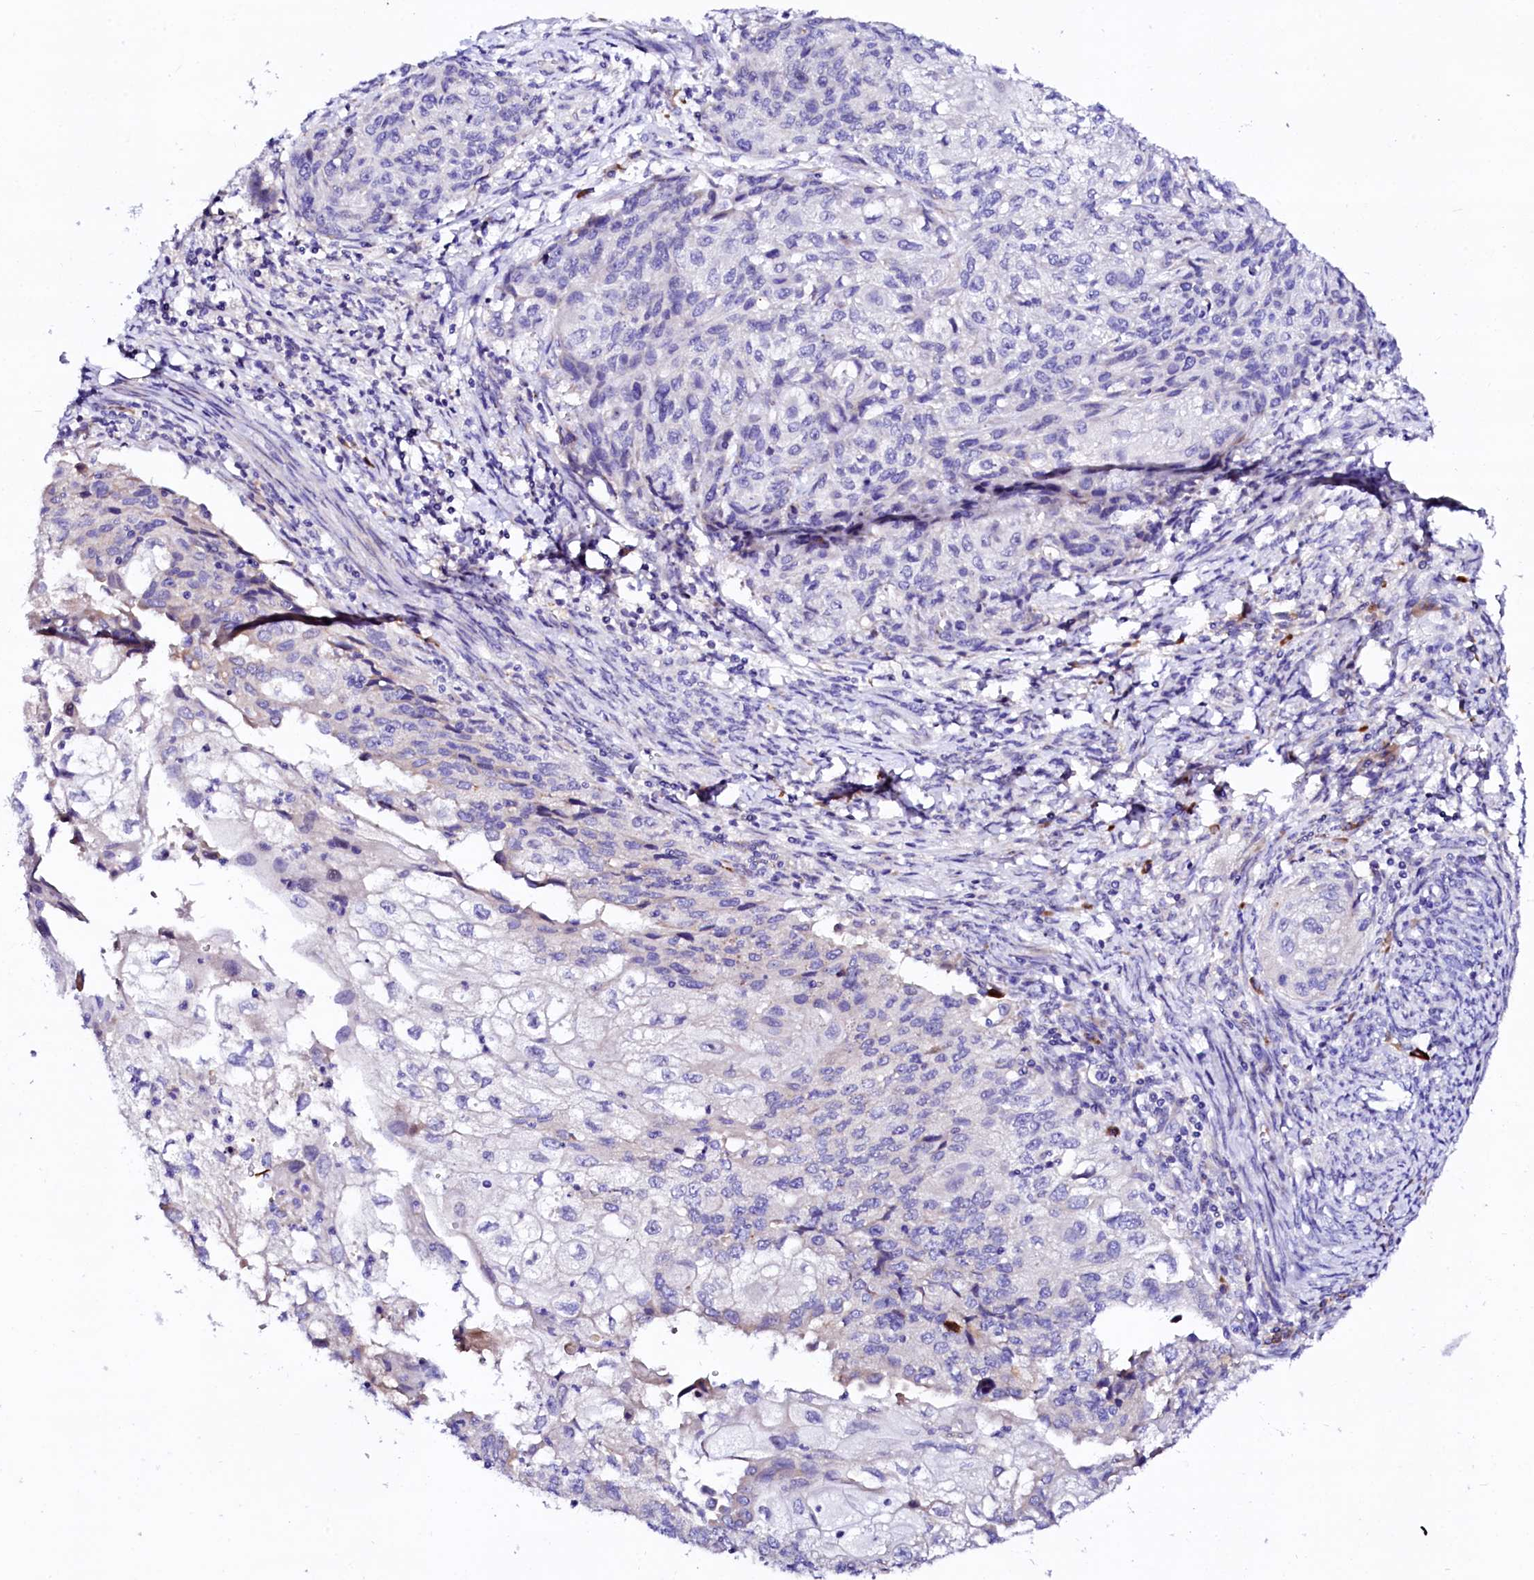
{"staining": {"intensity": "negative", "quantity": "none", "location": "none"}, "tissue": "cervical cancer", "cell_type": "Tumor cells", "image_type": "cancer", "snomed": [{"axis": "morphology", "description": "Squamous cell carcinoma, NOS"}, {"axis": "topography", "description": "Cervix"}], "caption": "This is an immunohistochemistry micrograph of cervical cancer. There is no positivity in tumor cells.", "gene": "BTBD16", "patient": {"sex": "female", "age": 67}}